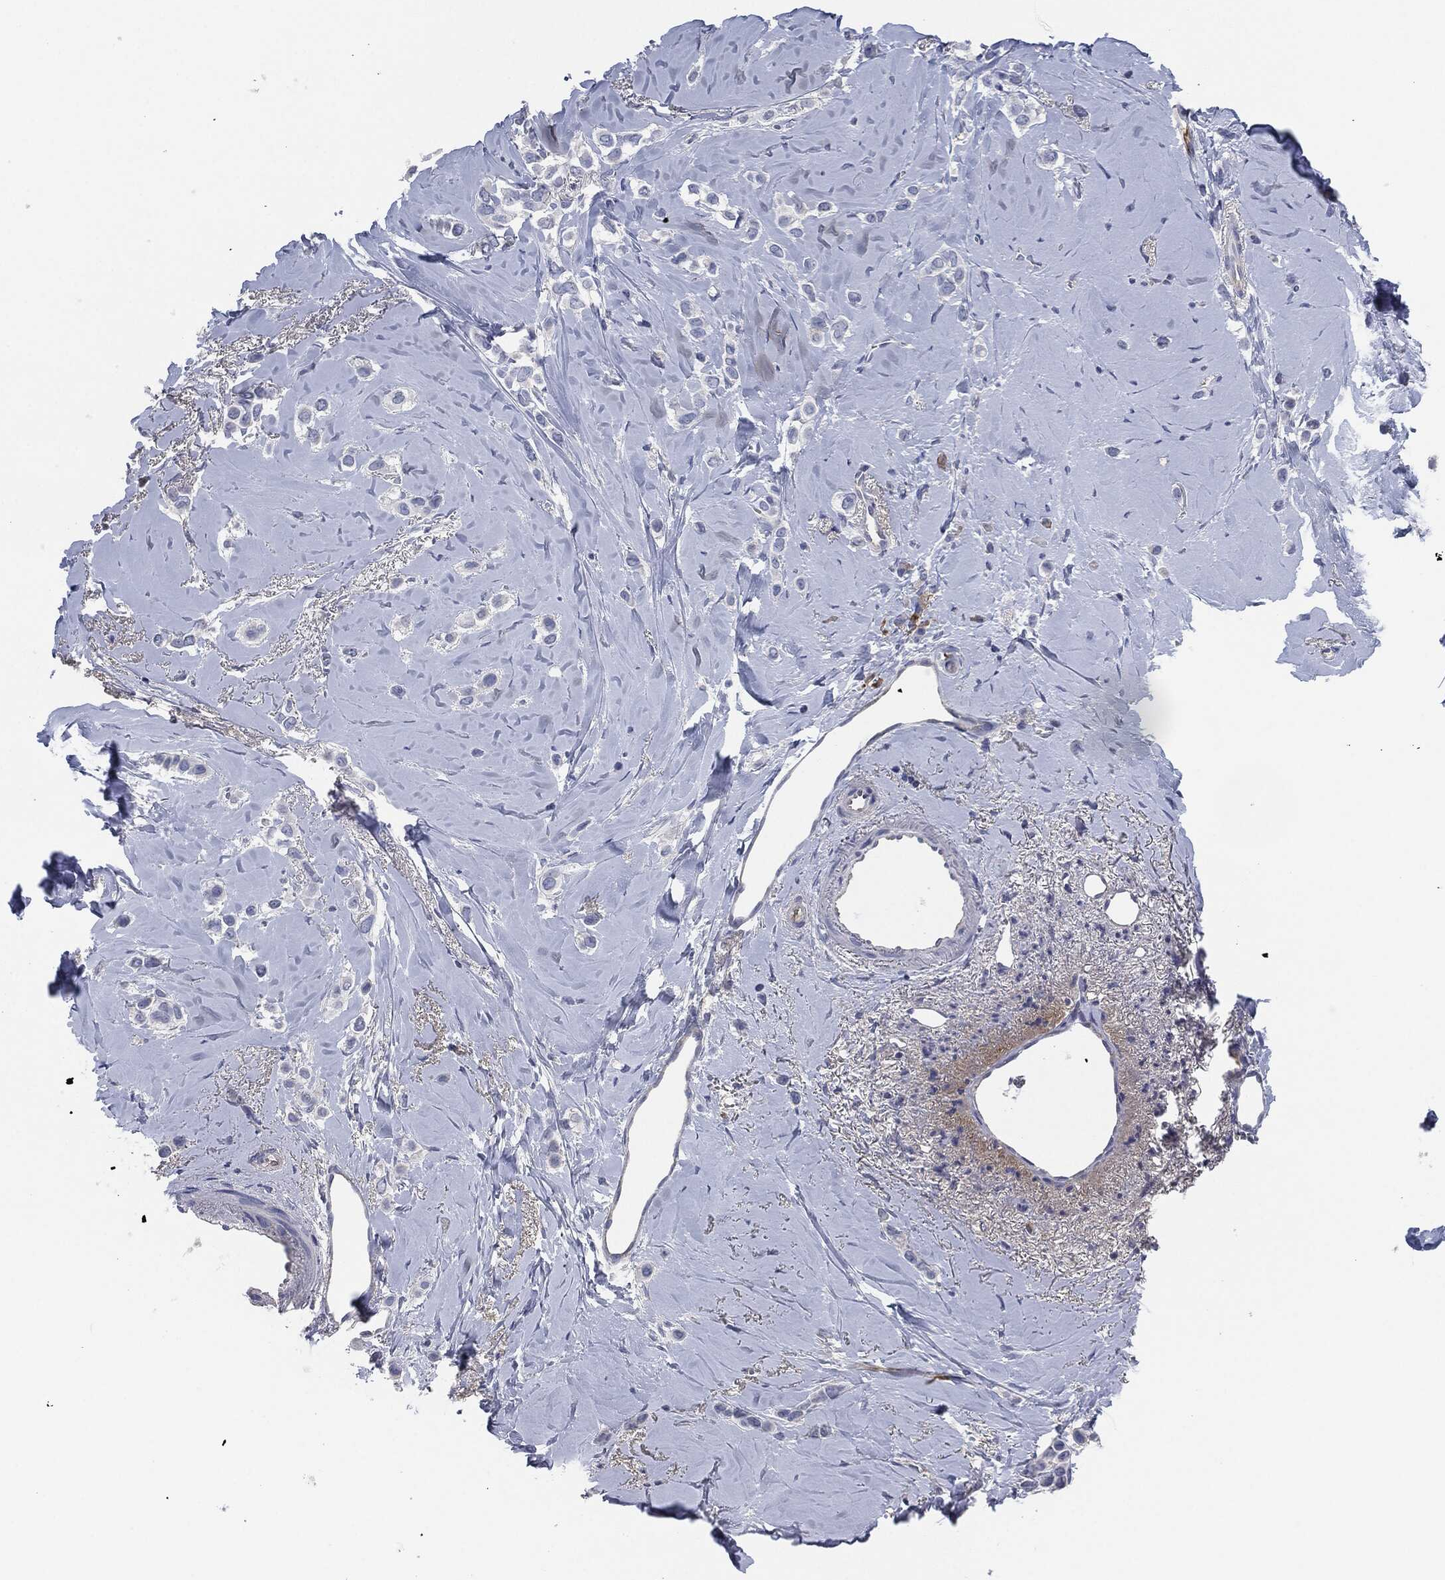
{"staining": {"intensity": "negative", "quantity": "none", "location": "none"}, "tissue": "breast cancer", "cell_type": "Tumor cells", "image_type": "cancer", "snomed": [{"axis": "morphology", "description": "Lobular carcinoma"}, {"axis": "topography", "description": "Breast"}], "caption": "Lobular carcinoma (breast) was stained to show a protein in brown. There is no significant positivity in tumor cells.", "gene": "CD27", "patient": {"sex": "female", "age": 66}}